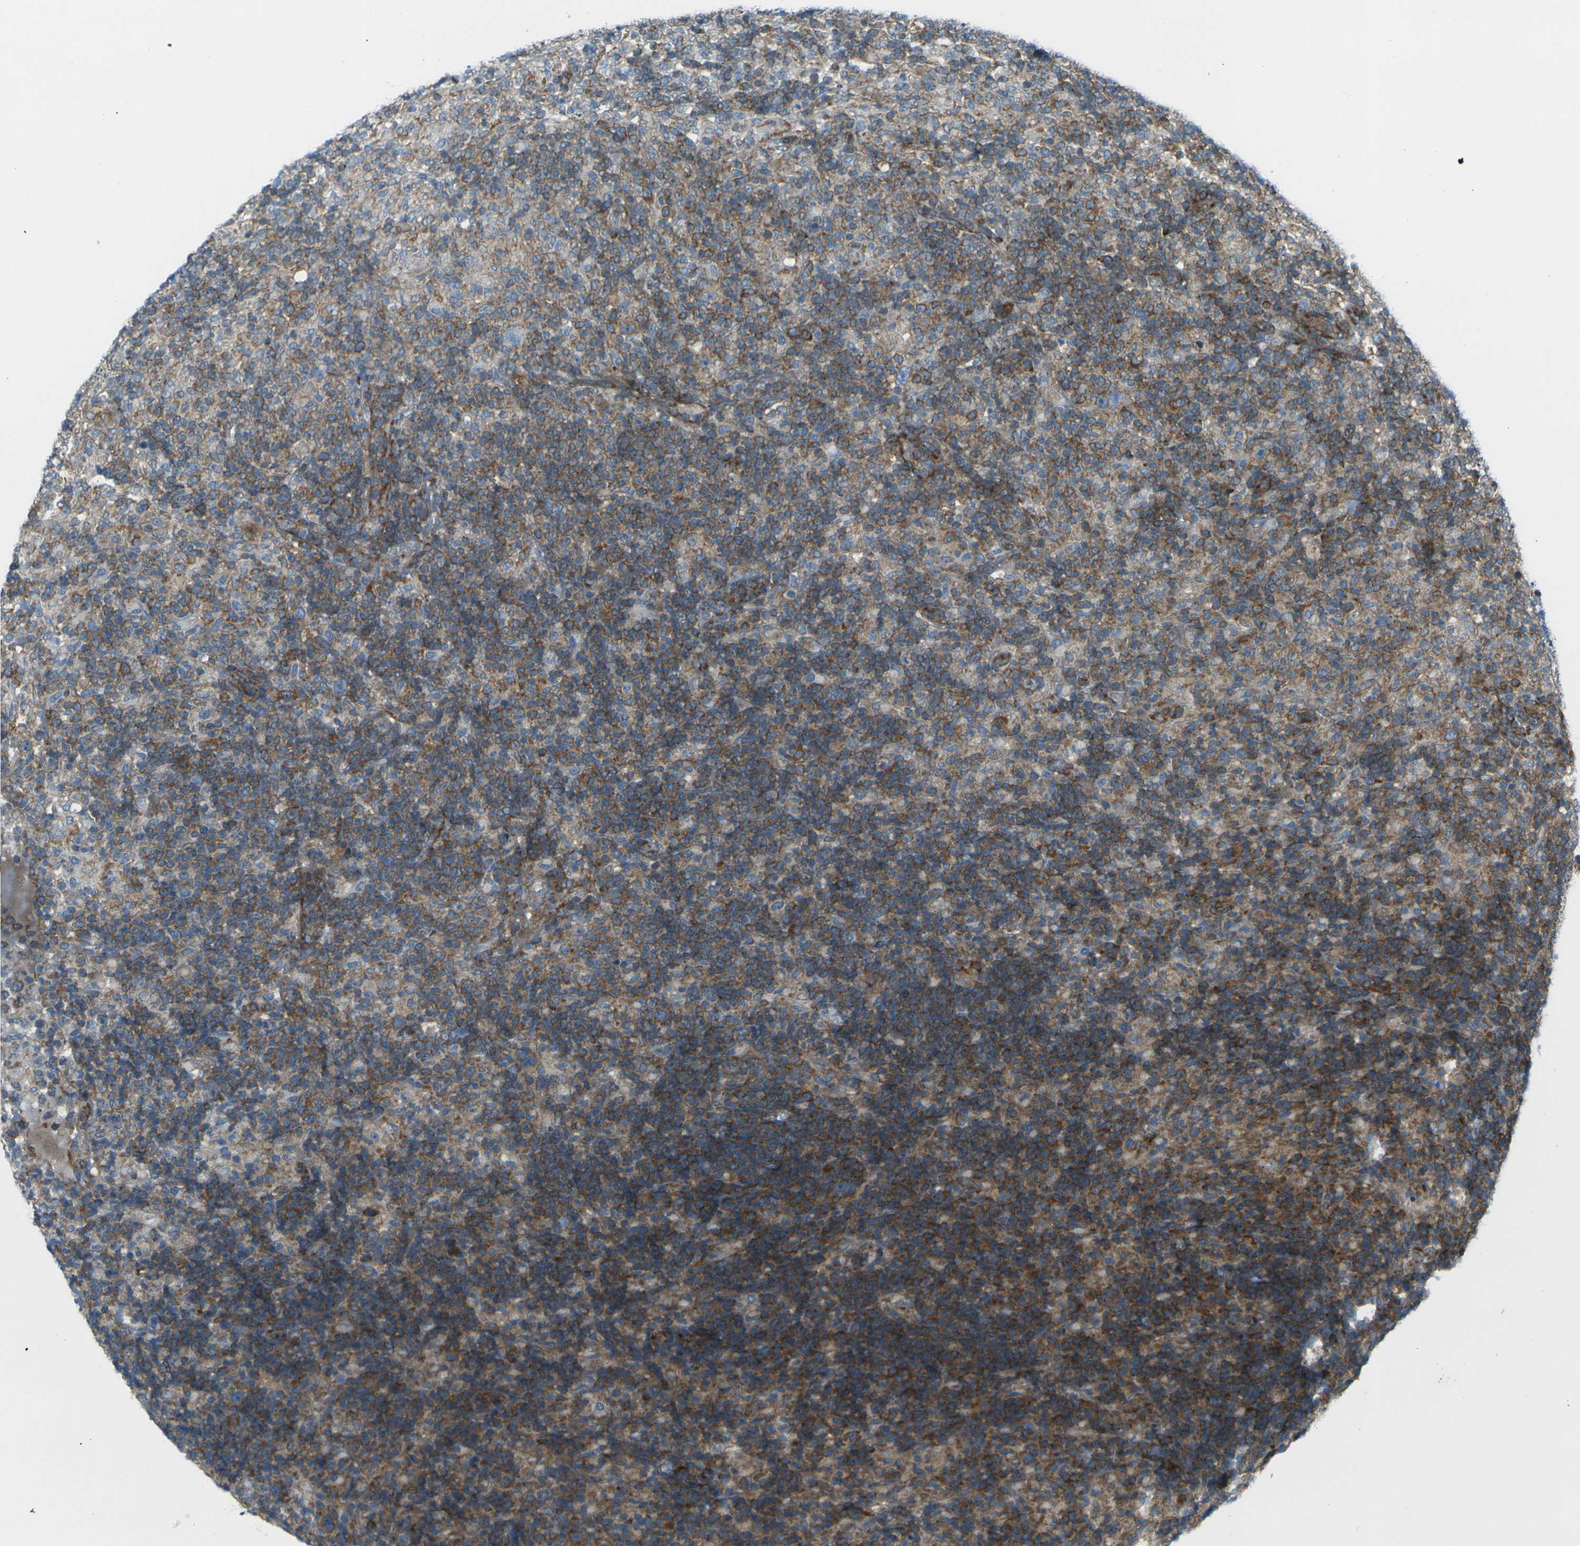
{"staining": {"intensity": "strong", "quantity": "25%-75%", "location": "cytoplasmic/membranous"}, "tissue": "lymphoma", "cell_type": "Tumor cells", "image_type": "cancer", "snomed": [{"axis": "morphology", "description": "Hodgkin's disease, NOS"}, {"axis": "topography", "description": "Lymph node"}], "caption": "Tumor cells exhibit high levels of strong cytoplasmic/membranous expression in about 25%-75% of cells in human lymphoma.", "gene": "CELSR2", "patient": {"sex": "male", "age": 70}}